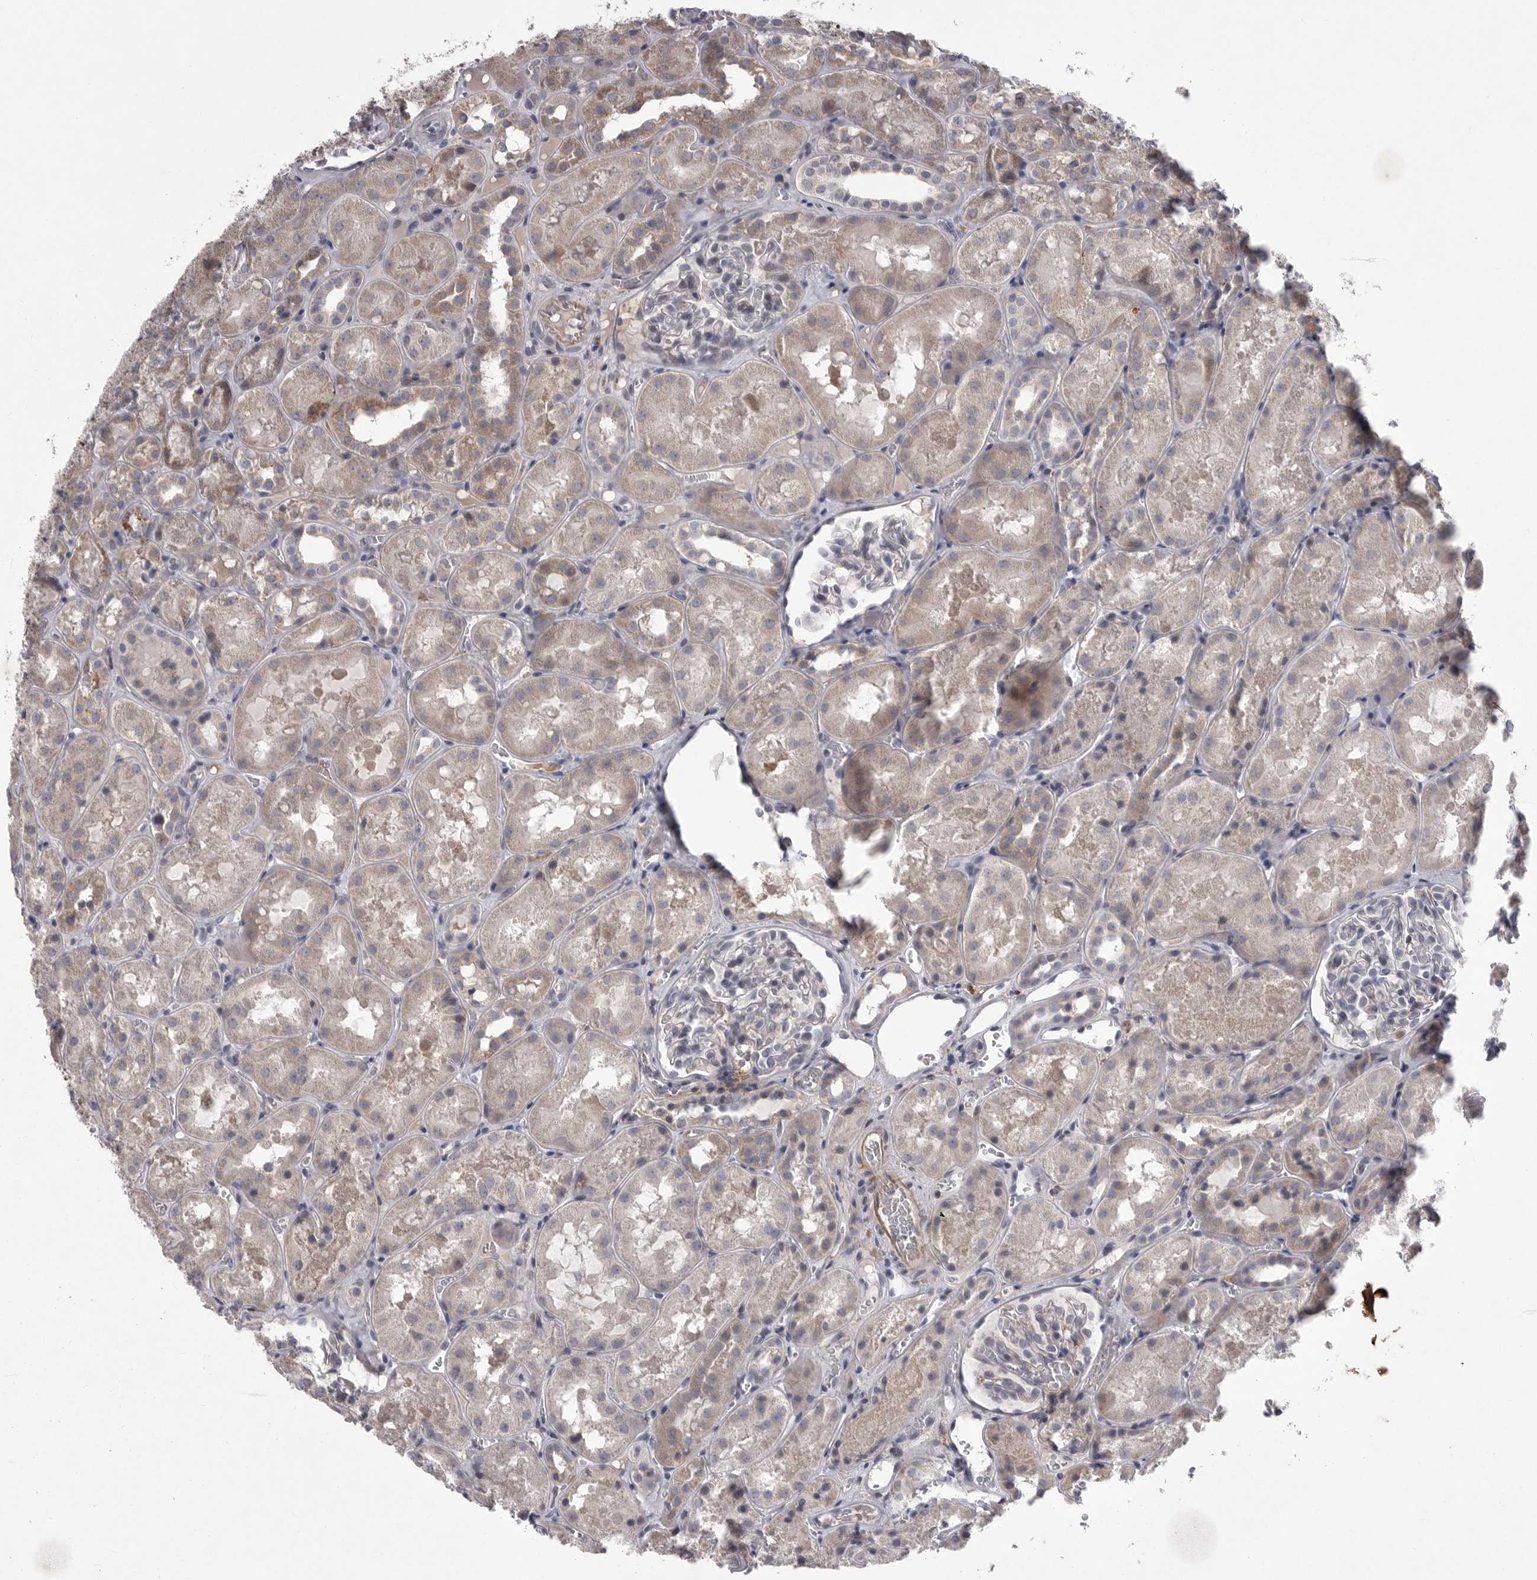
{"staining": {"intensity": "moderate", "quantity": "25%-75%", "location": "cytoplasmic/membranous"}, "tissue": "kidney", "cell_type": "Cells in glomeruli", "image_type": "normal", "snomed": [{"axis": "morphology", "description": "Normal tissue, NOS"}, {"axis": "topography", "description": "Kidney"}], "caption": "A medium amount of moderate cytoplasmic/membranous expression is identified in approximately 25%-75% of cells in glomeruli in unremarkable kidney. (IHC, brightfield microscopy, high magnification).", "gene": "CRP", "patient": {"sex": "male", "age": 16}}